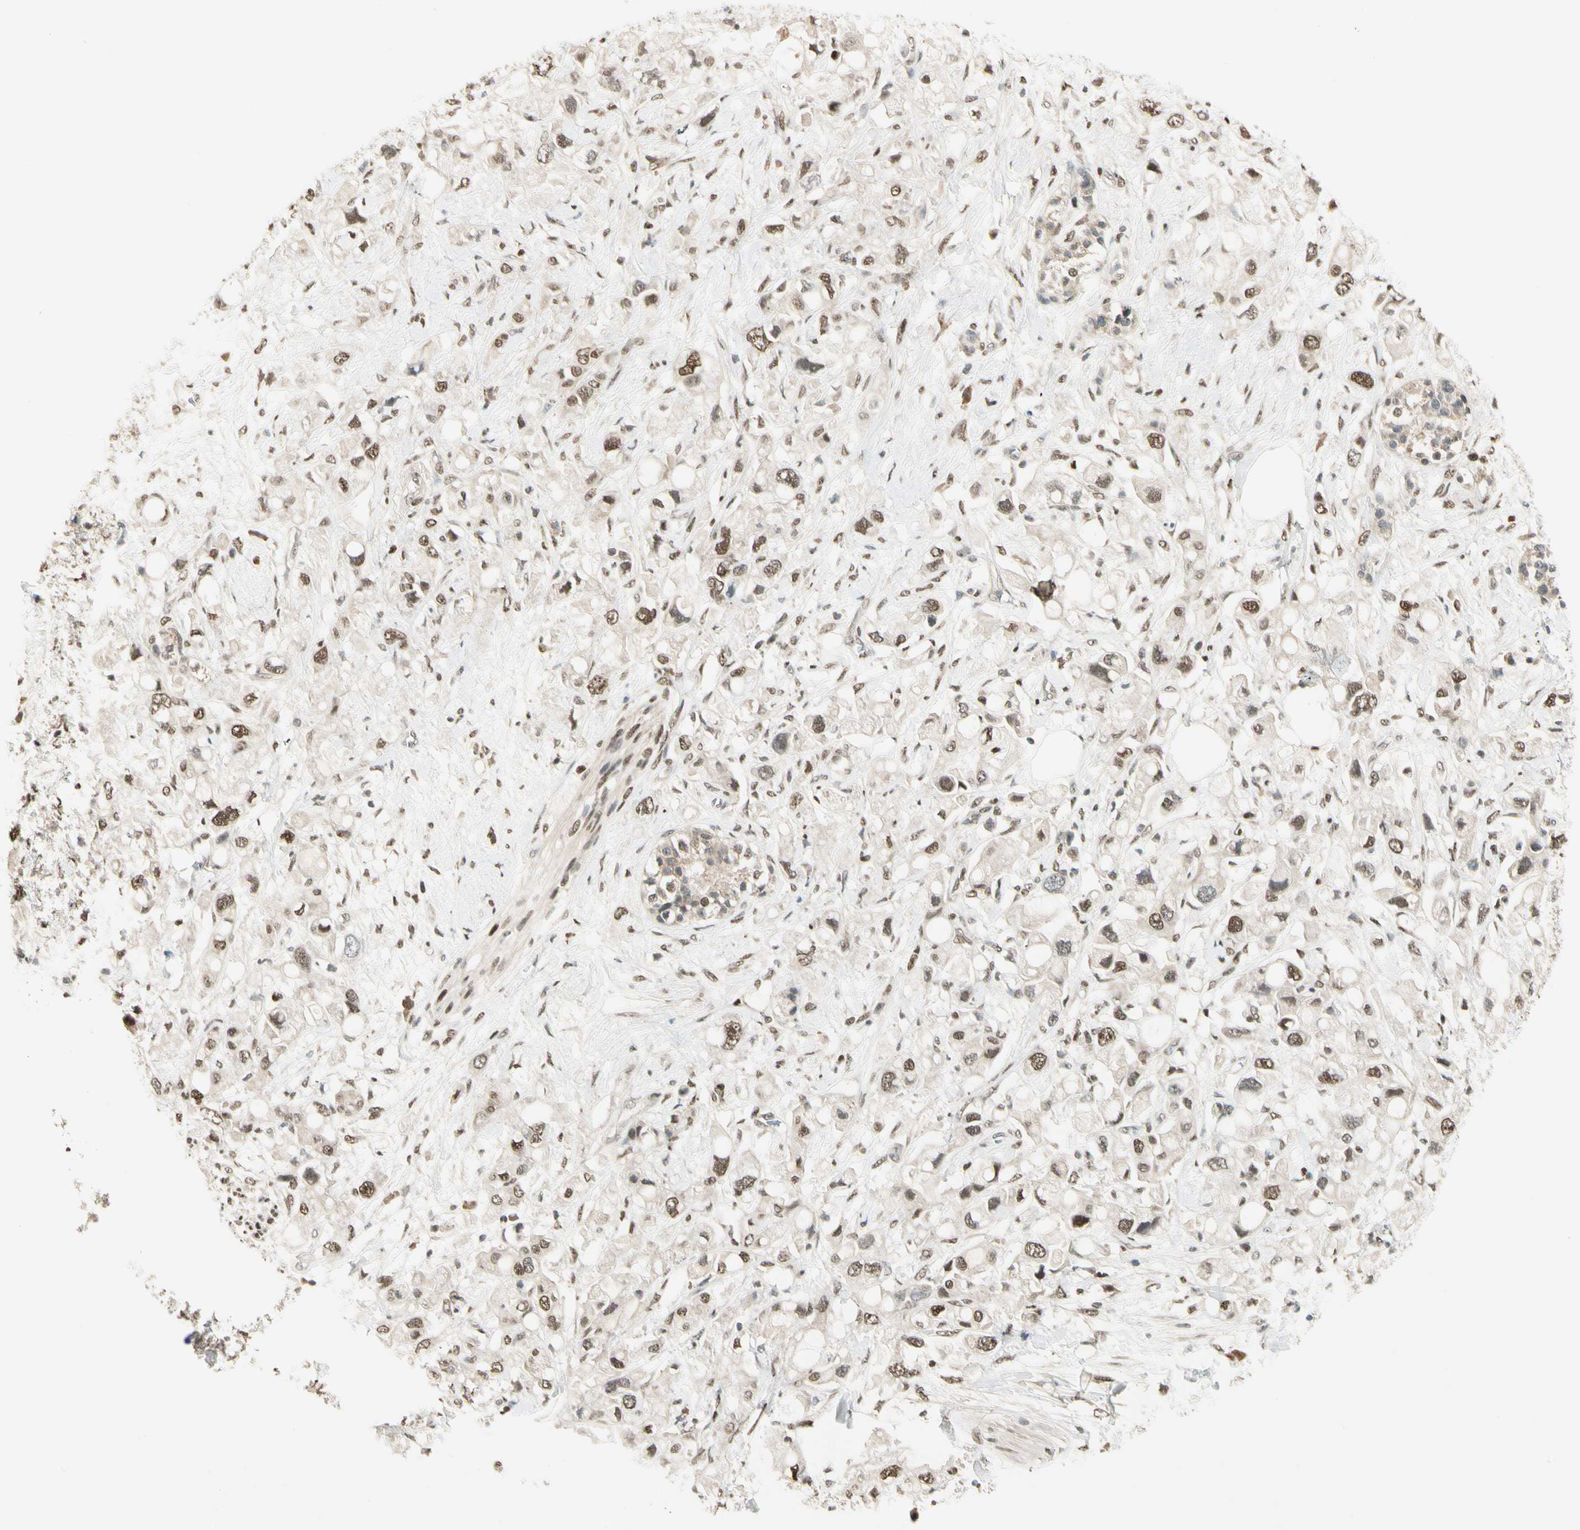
{"staining": {"intensity": "moderate", "quantity": ">75%", "location": "nuclear"}, "tissue": "pancreatic cancer", "cell_type": "Tumor cells", "image_type": "cancer", "snomed": [{"axis": "morphology", "description": "Adenocarcinoma, NOS"}, {"axis": "topography", "description": "Pancreas"}], "caption": "A brown stain highlights moderate nuclear positivity of a protein in human pancreatic cancer (adenocarcinoma) tumor cells.", "gene": "GTF3A", "patient": {"sex": "female", "age": 56}}